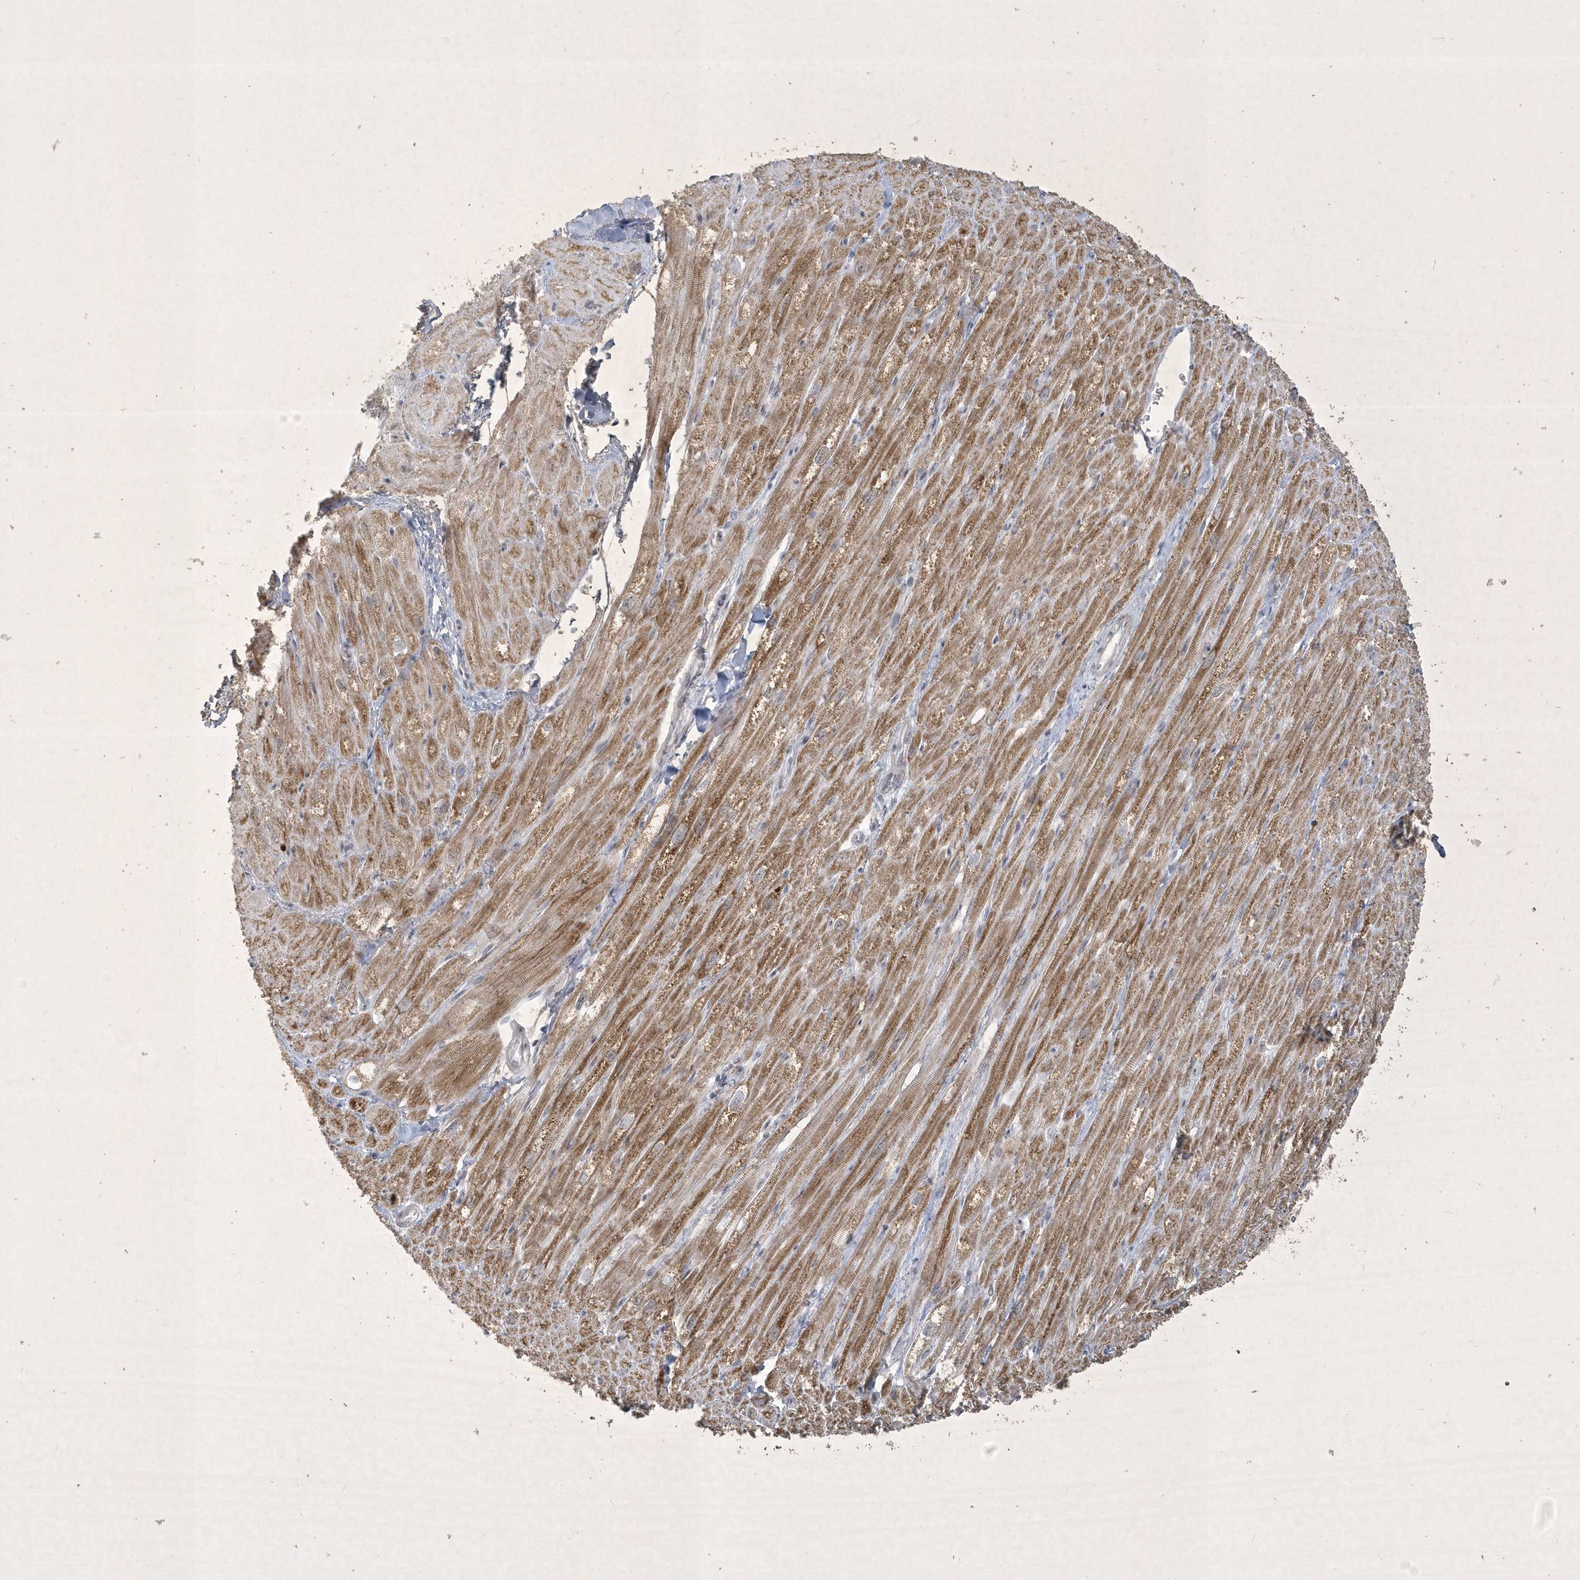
{"staining": {"intensity": "moderate", "quantity": ">75%", "location": "cytoplasmic/membranous"}, "tissue": "heart muscle", "cell_type": "Cardiomyocytes", "image_type": "normal", "snomed": [{"axis": "morphology", "description": "Normal tissue, NOS"}, {"axis": "topography", "description": "Heart"}], "caption": "Immunohistochemical staining of normal heart muscle shows medium levels of moderate cytoplasmic/membranous expression in approximately >75% of cardiomyocytes.", "gene": "ZBTB9", "patient": {"sex": "male", "age": 50}}